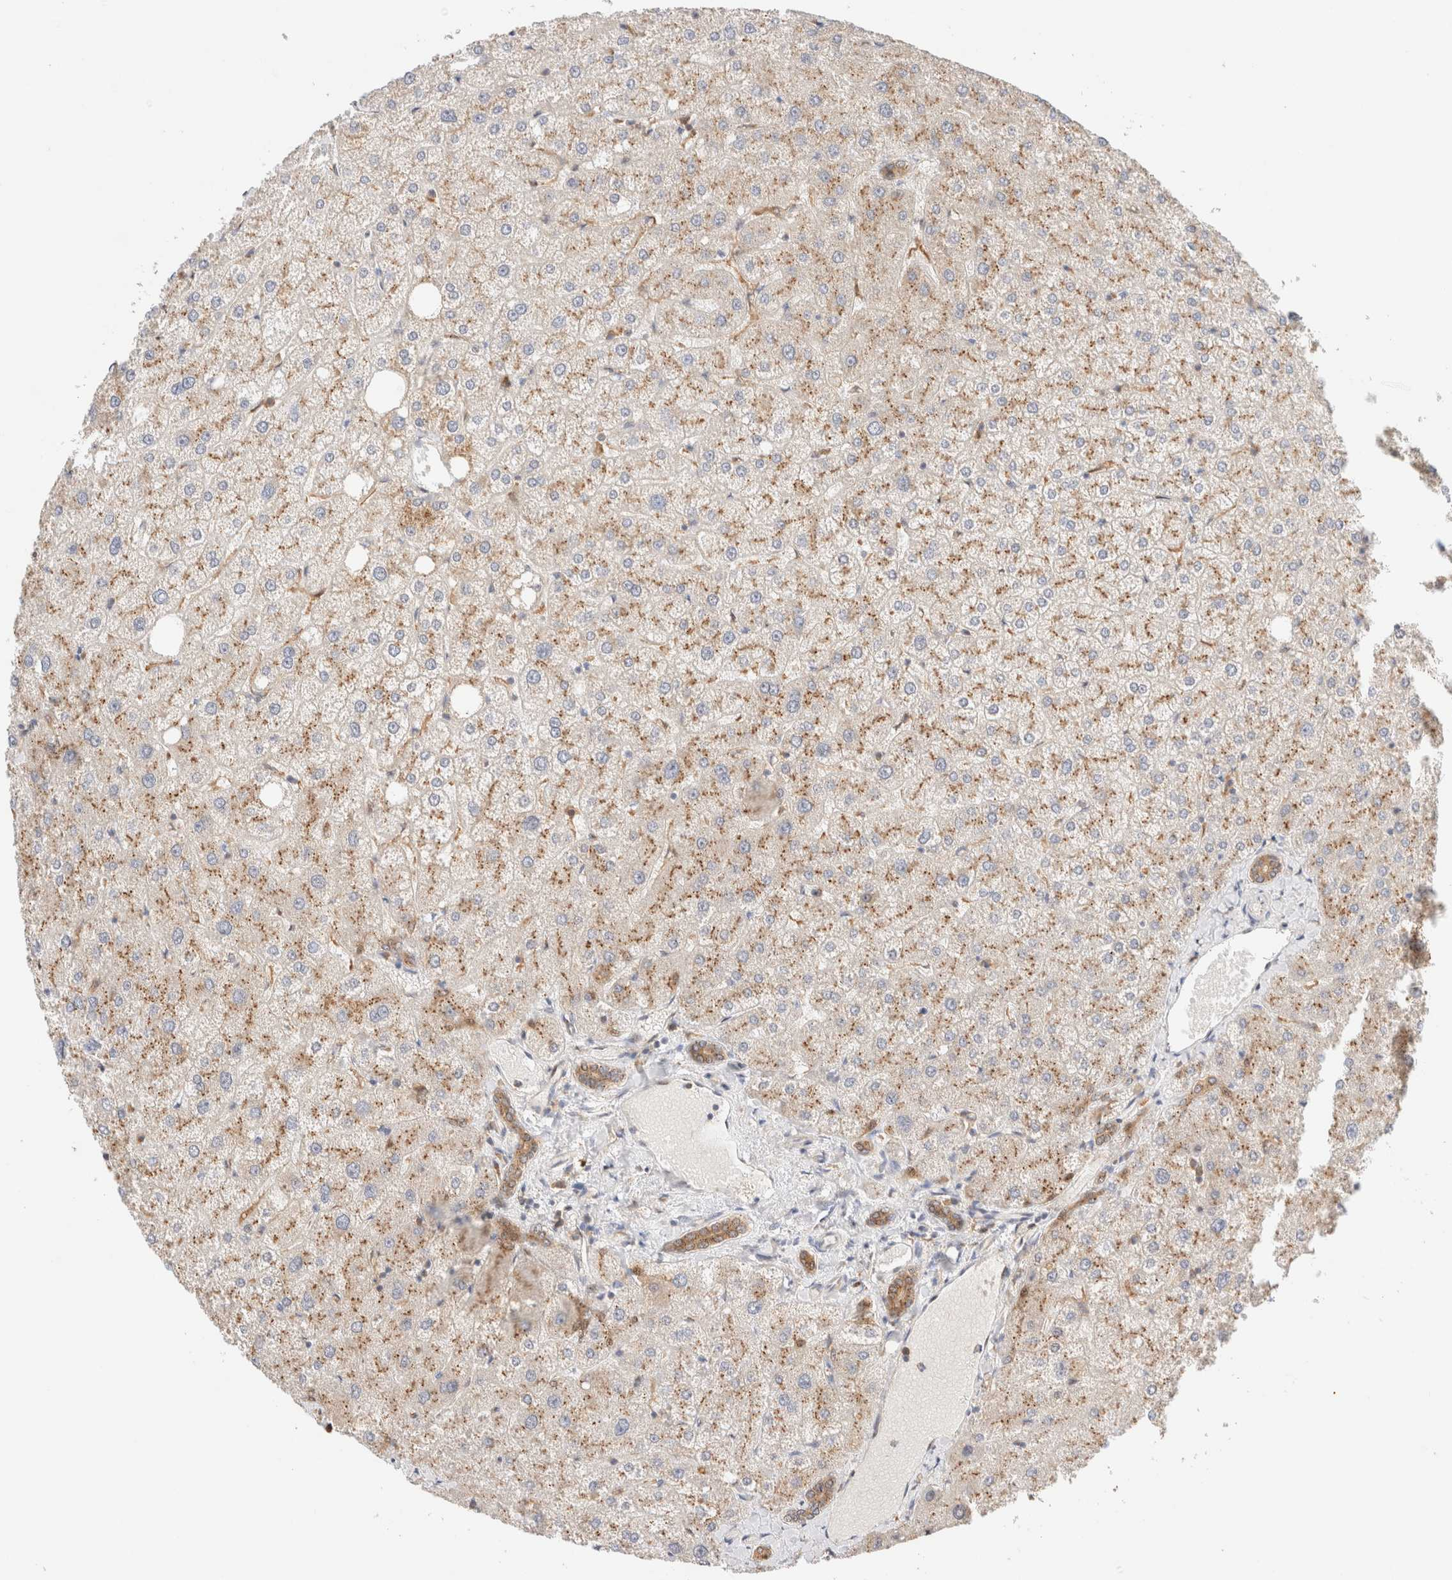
{"staining": {"intensity": "moderate", "quantity": ">75%", "location": "cytoplasmic/membranous"}, "tissue": "liver", "cell_type": "Cholangiocytes", "image_type": "normal", "snomed": [{"axis": "morphology", "description": "Normal tissue, NOS"}, {"axis": "topography", "description": "Liver"}], "caption": "A high-resolution micrograph shows immunohistochemistry (IHC) staining of unremarkable liver, which displays moderate cytoplasmic/membranous positivity in approximately >75% of cholangiocytes. Using DAB (brown) and hematoxylin (blue) stains, captured at high magnification using brightfield microscopy.", "gene": "RABEP1", "patient": {"sex": "male", "age": 73}}